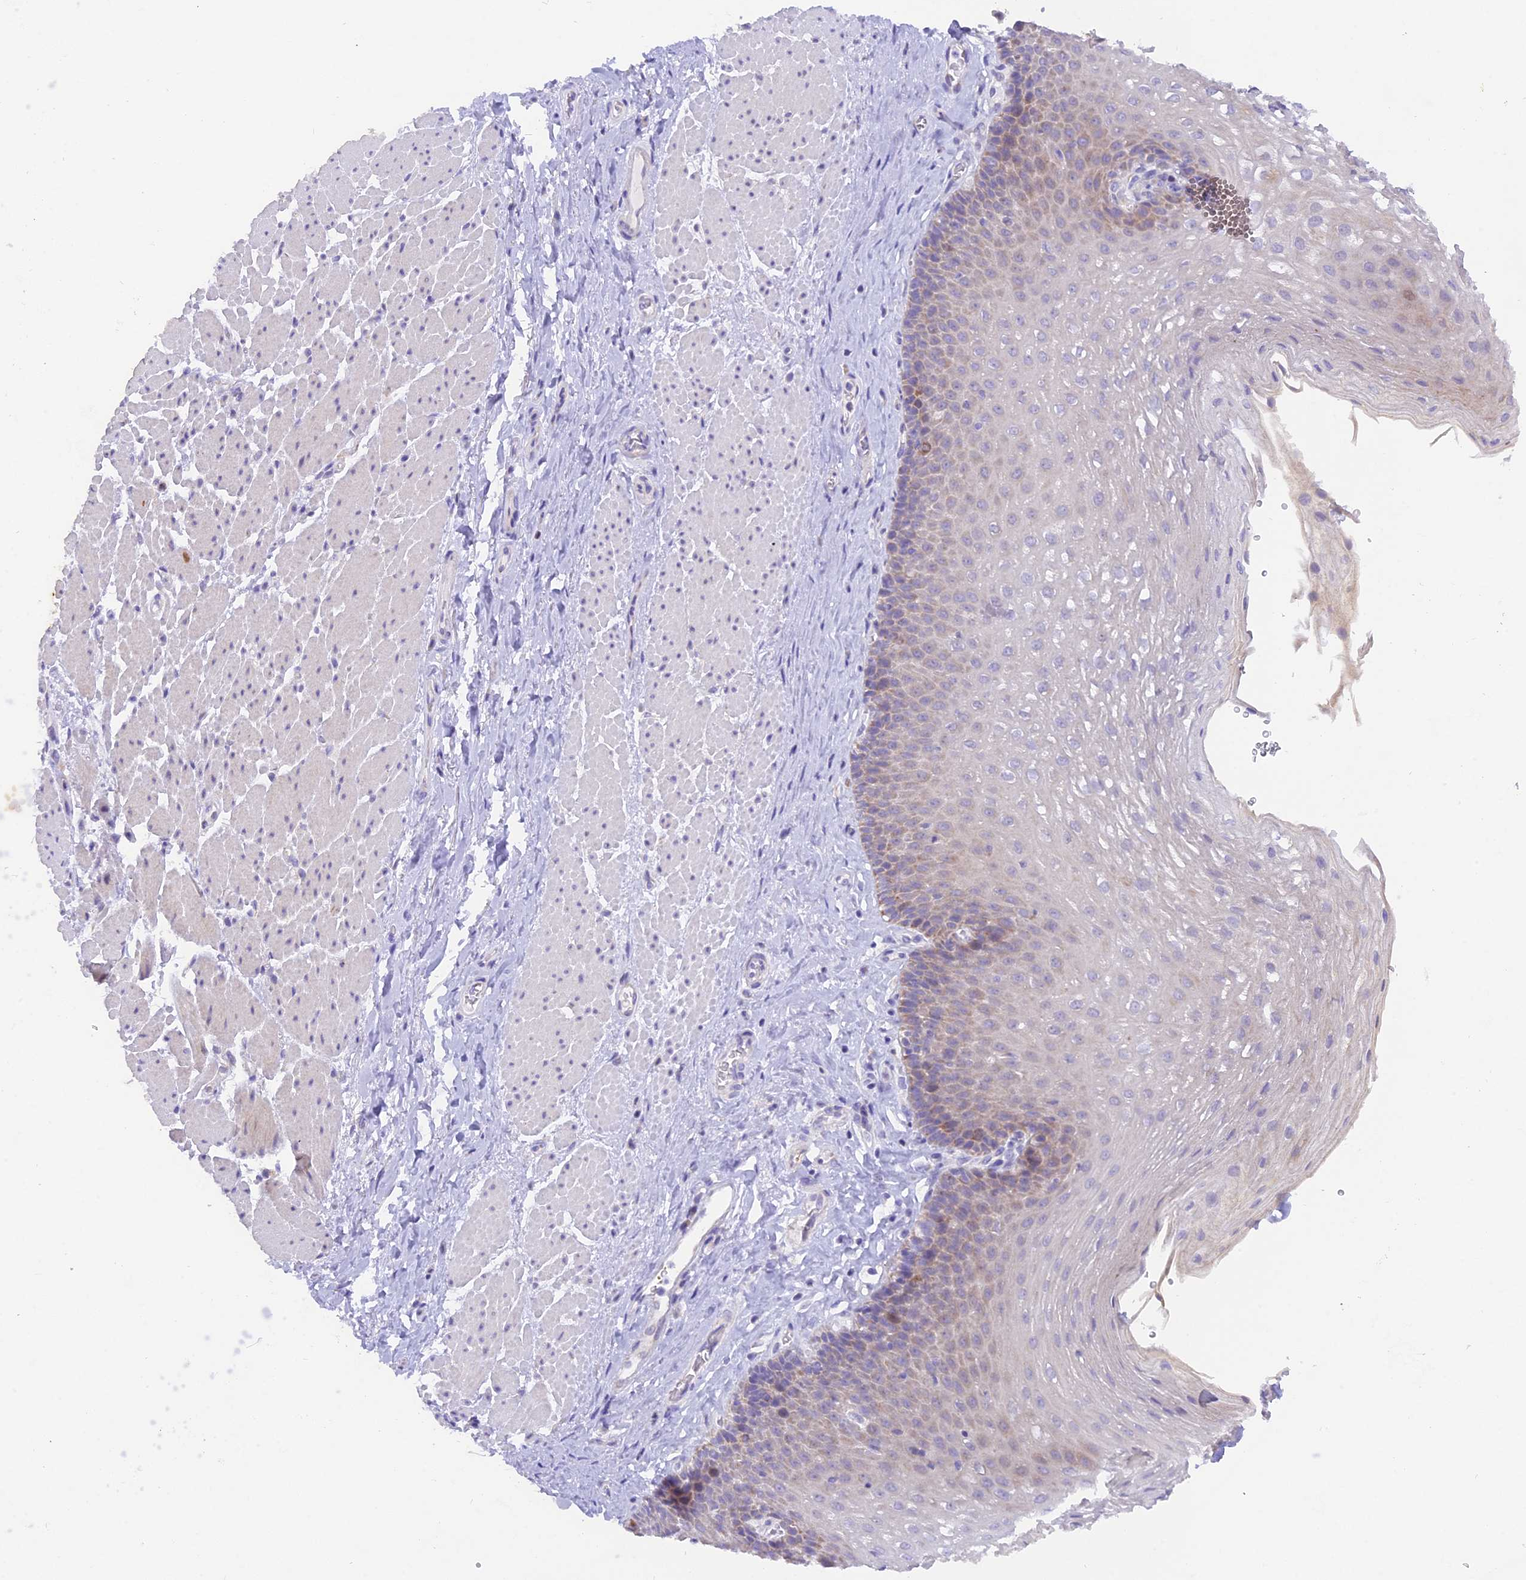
{"staining": {"intensity": "weak", "quantity": "<25%", "location": "cytoplasmic/membranous"}, "tissue": "esophagus", "cell_type": "Squamous epithelial cells", "image_type": "normal", "snomed": [{"axis": "morphology", "description": "Normal tissue, NOS"}, {"axis": "topography", "description": "Esophagus"}], "caption": "There is no significant positivity in squamous epithelial cells of esophagus.", "gene": "PKIA", "patient": {"sex": "female", "age": 66}}